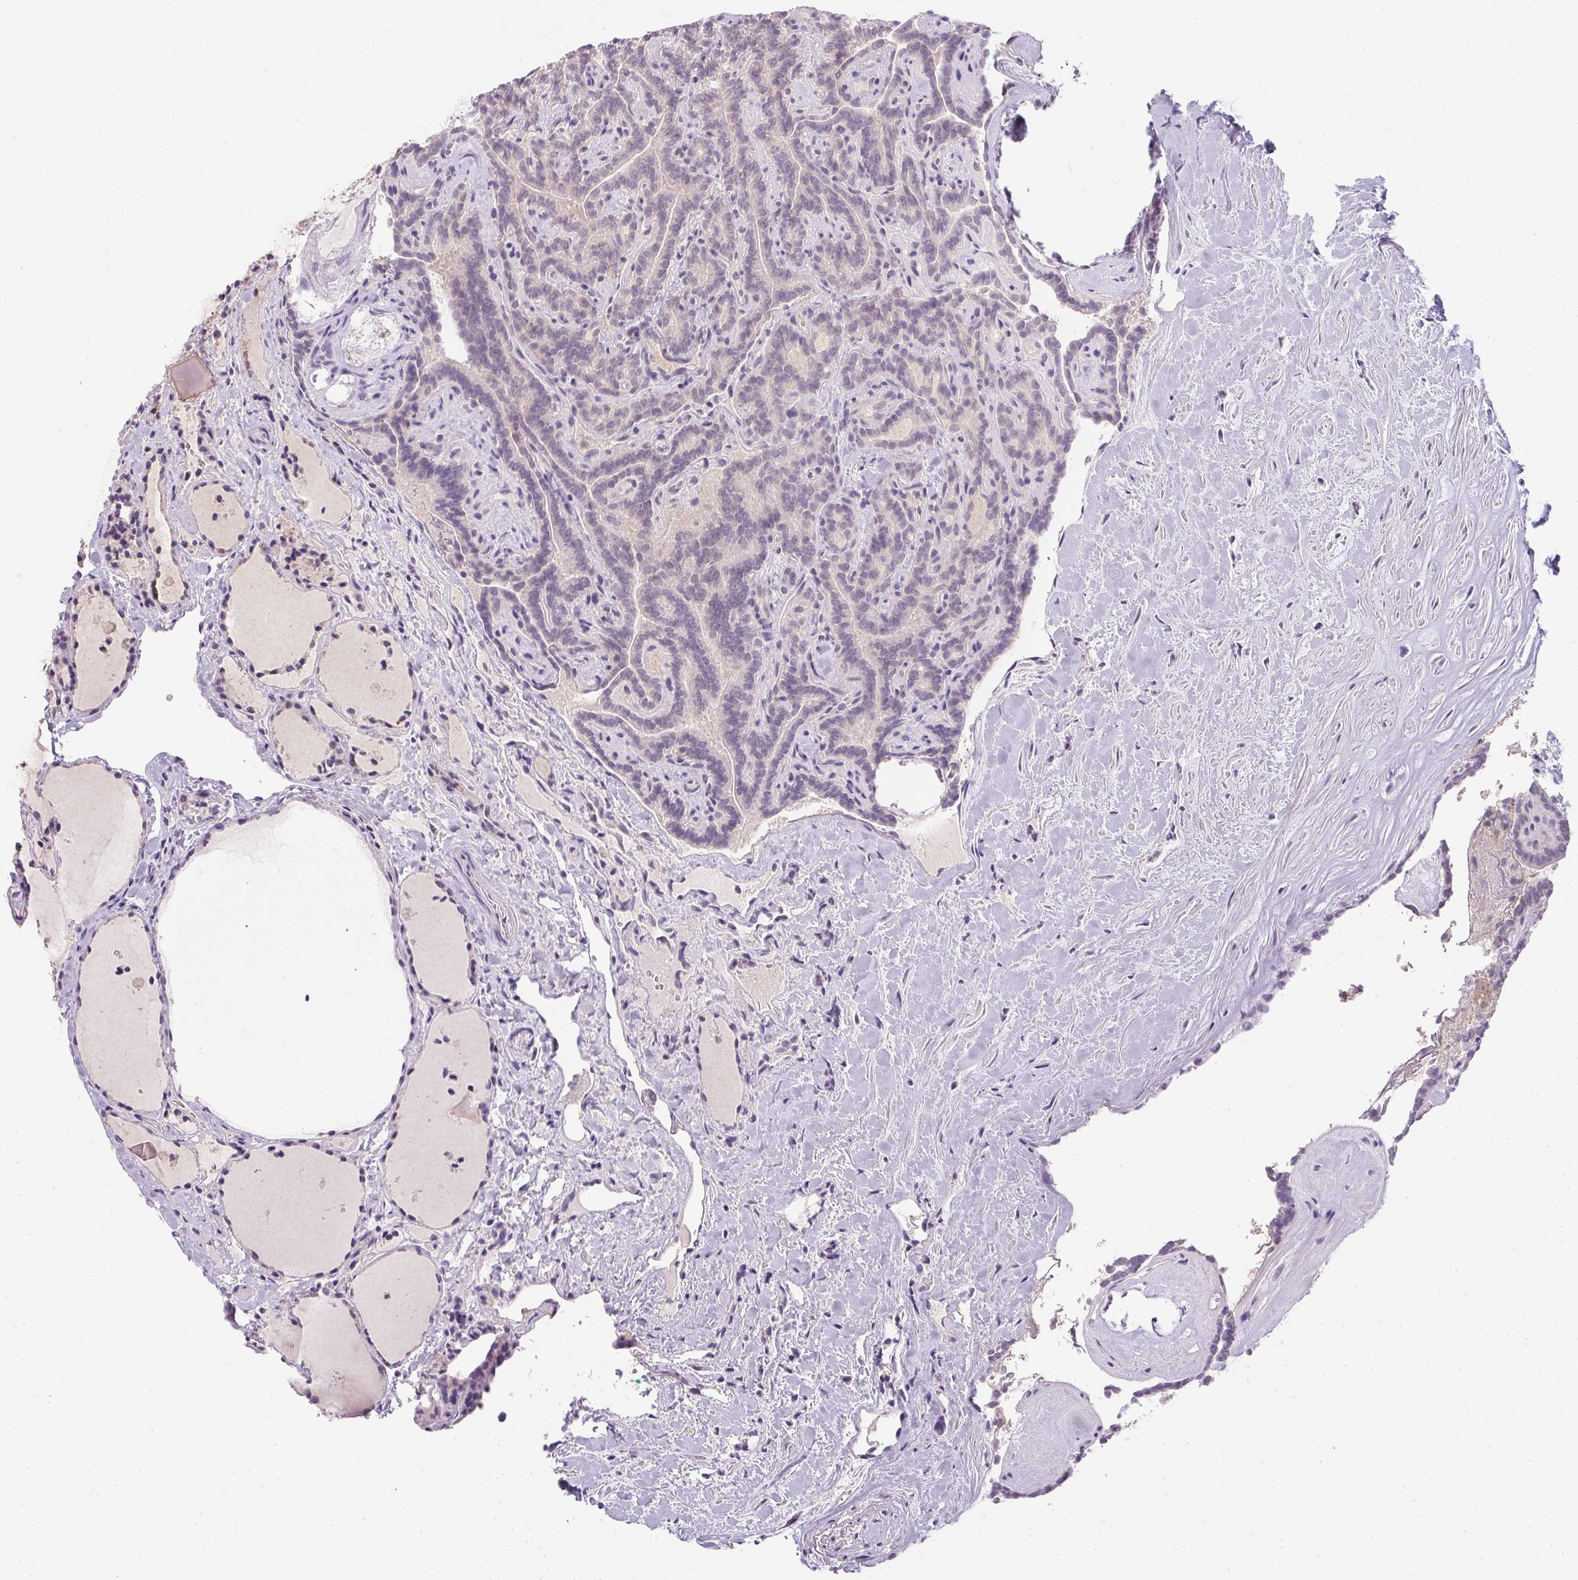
{"staining": {"intensity": "negative", "quantity": "none", "location": "none"}, "tissue": "thyroid cancer", "cell_type": "Tumor cells", "image_type": "cancer", "snomed": [{"axis": "morphology", "description": "Papillary adenocarcinoma, NOS"}, {"axis": "topography", "description": "Thyroid gland"}], "caption": "DAB immunohistochemical staining of thyroid cancer reveals no significant expression in tumor cells.", "gene": "DNAJC5G", "patient": {"sex": "female", "age": 21}}